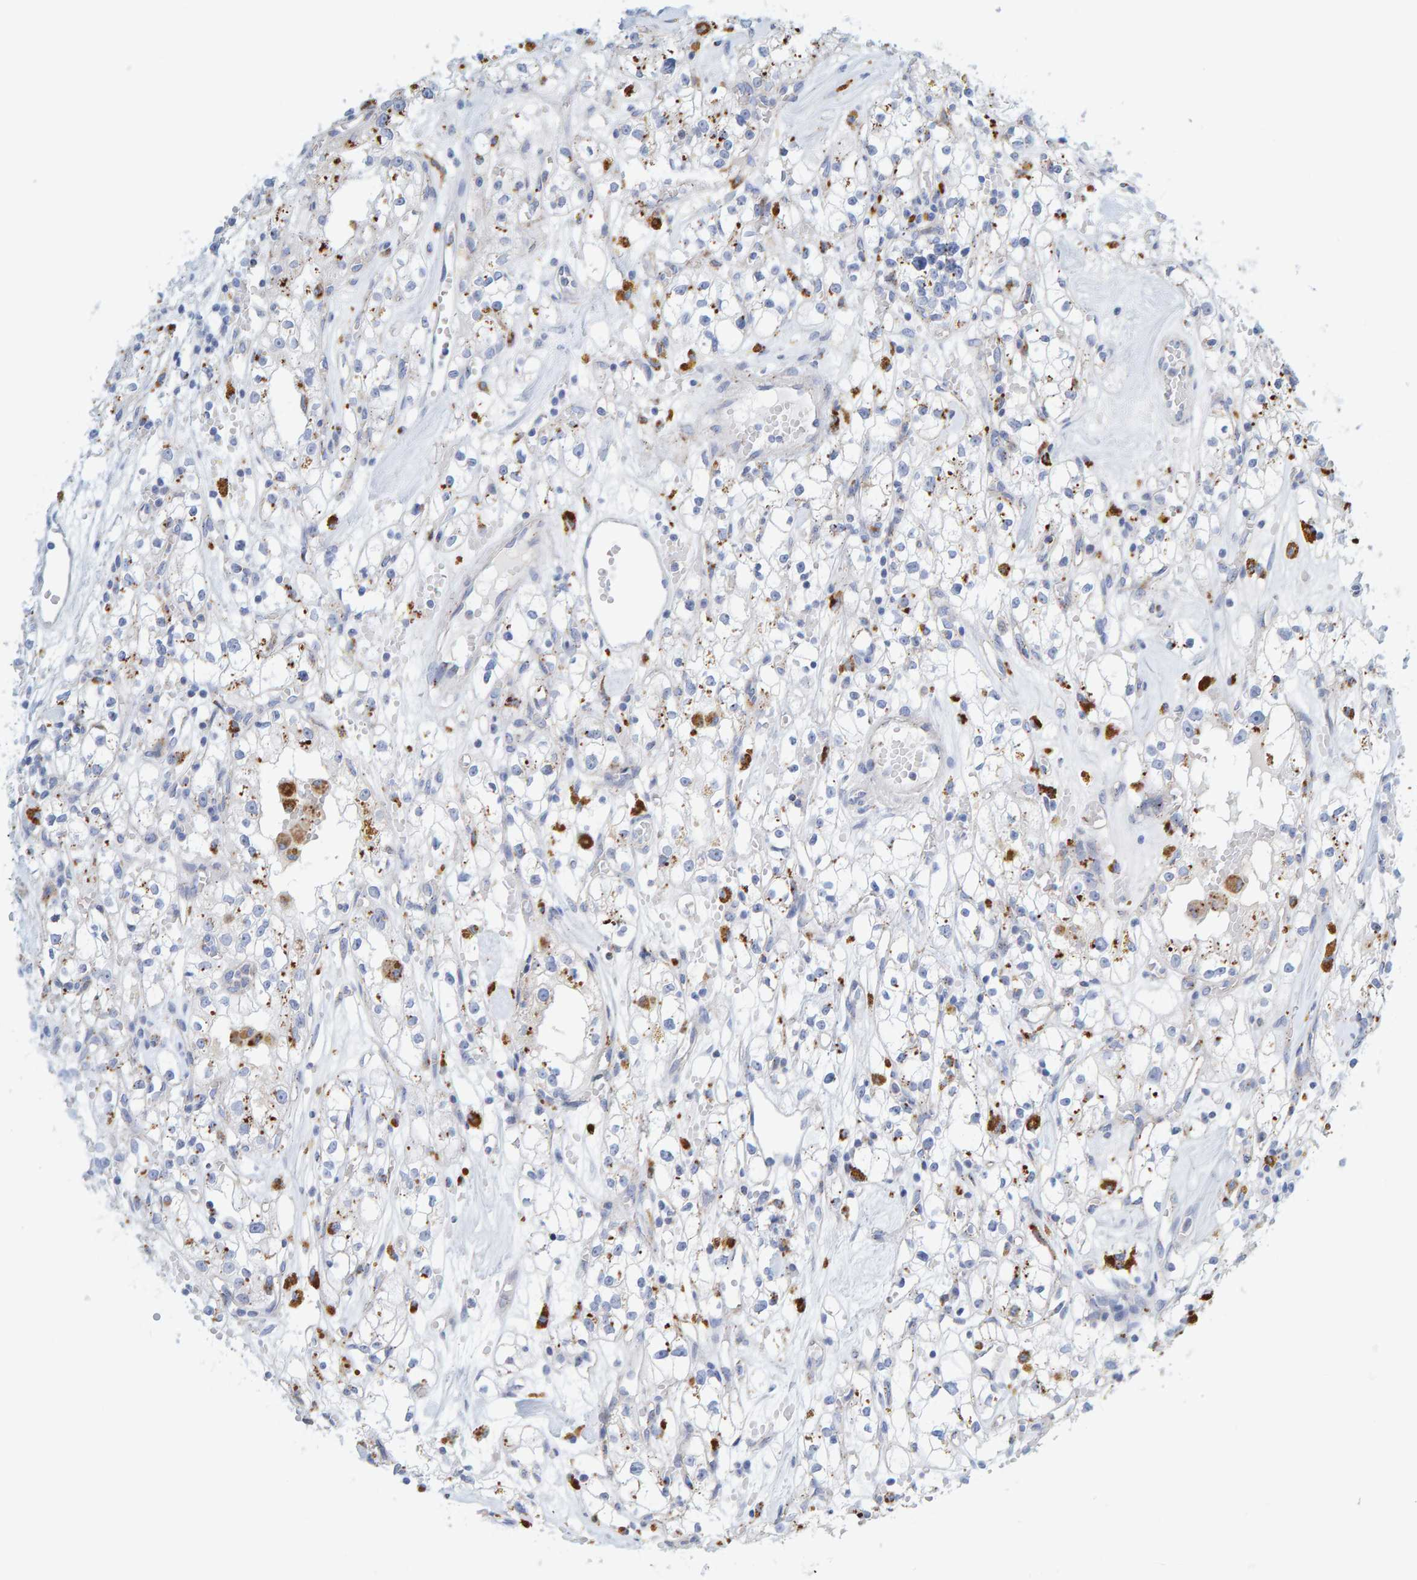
{"staining": {"intensity": "moderate", "quantity": "<25%", "location": "cytoplasmic/membranous"}, "tissue": "renal cancer", "cell_type": "Tumor cells", "image_type": "cancer", "snomed": [{"axis": "morphology", "description": "Adenocarcinoma, NOS"}, {"axis": "topography", "description": "Kidney"}], "caption": "Immunohistochemical staining of human renal cancer (adenocarcinoma) reveals low levels of moderate cytoplasmic/membranous expression in about <25% of tumor cells.", "gene": "BIN3", "patient": {"sex": "male", "age": 56}}